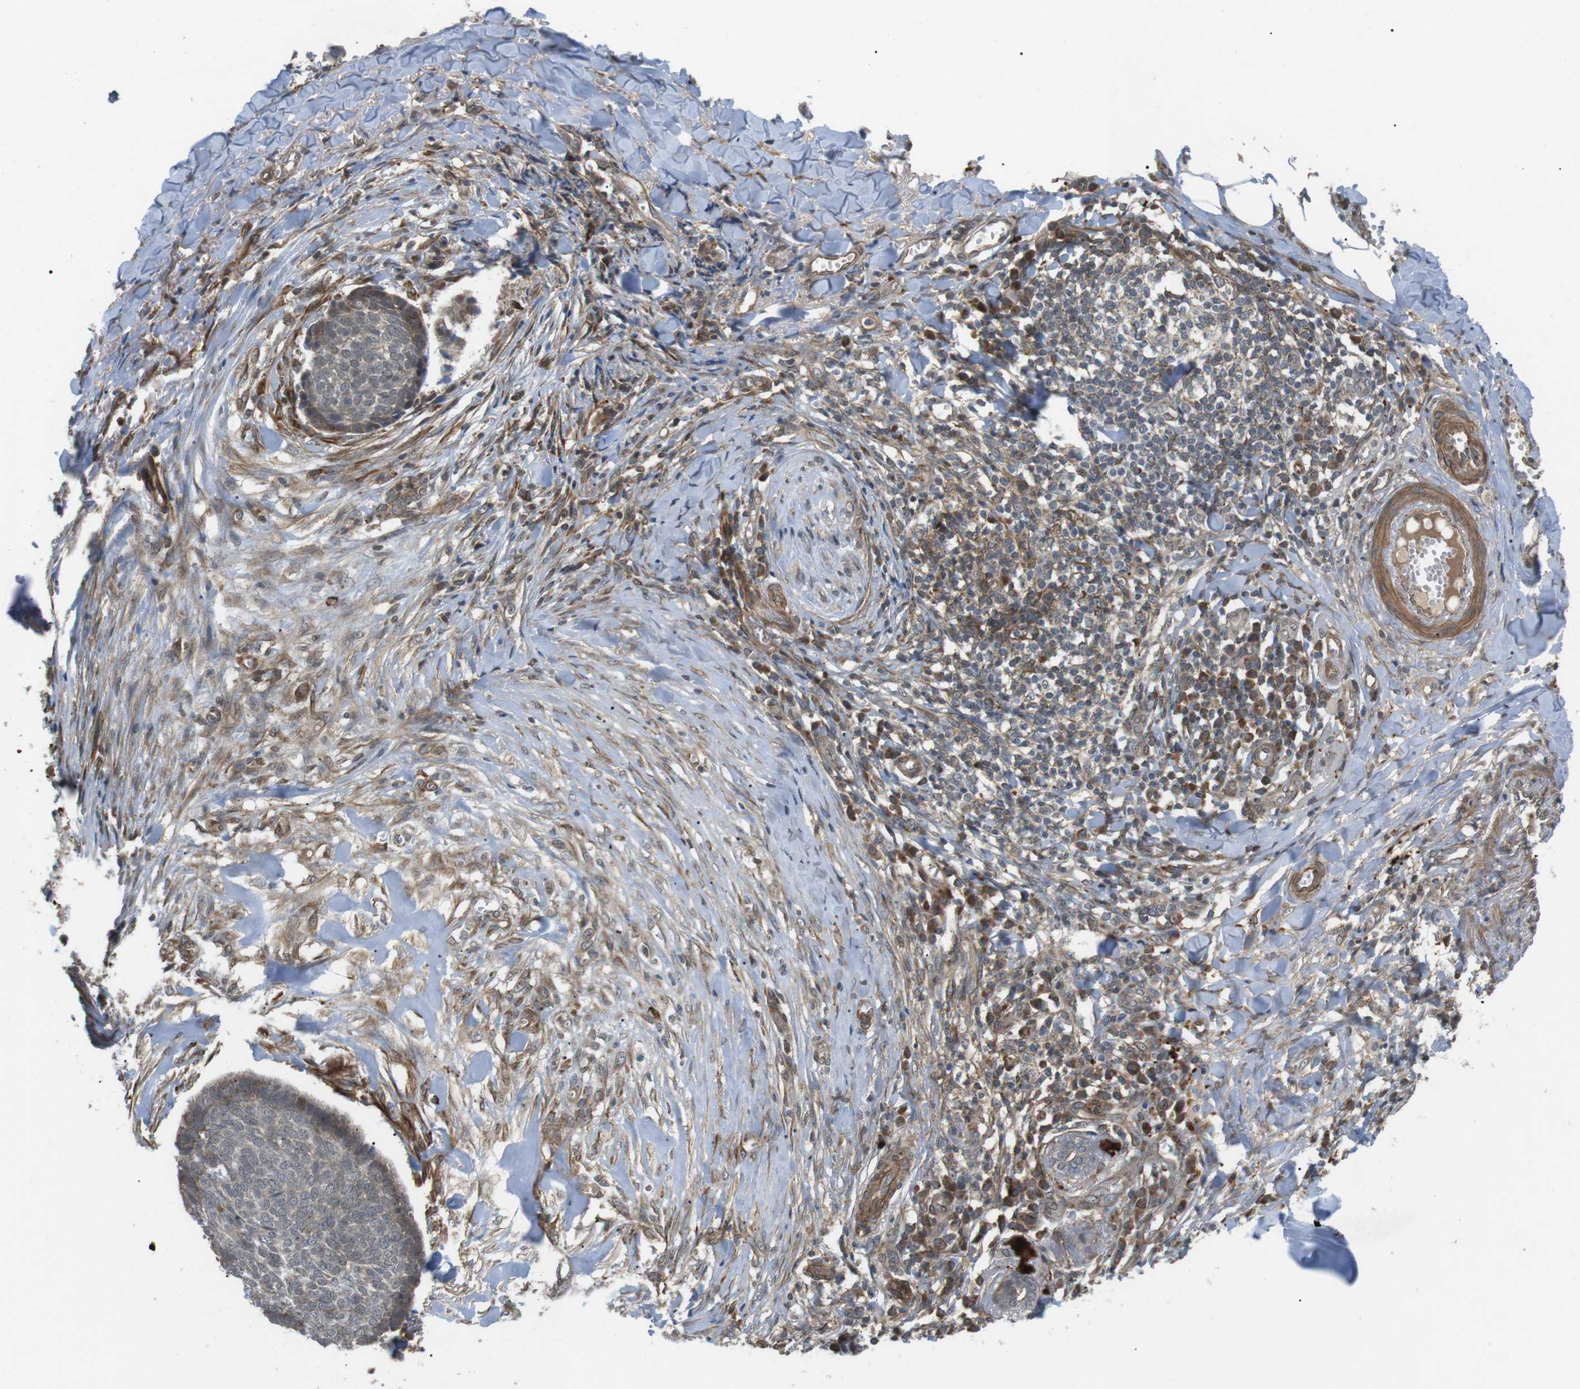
{"staining": {"intensity": "weak", "quantity": "<25%", "location": "cytoplasmic/membranous"}, "tissue": "skin cancer", "cell_type": "Tumor cells", "image_type": "cancer", "snomed": [{"axis": "morphology", "description": "Basal cell carcinoma"}, {"axis": "topography", "description": "Skin"}], "caption": "A high-resolution histopathology image shows immunohistochemistry (IHC) staining of basal cell carcinoma (skin), which displays no significant positivity in tumor cells. Brightfield microscopy of IHC stained with DAB (brown) and hematoxylin (blue), captured at high magnification.", "gene": "KANK2", "patient": {"sex": "male", "age": 84}}